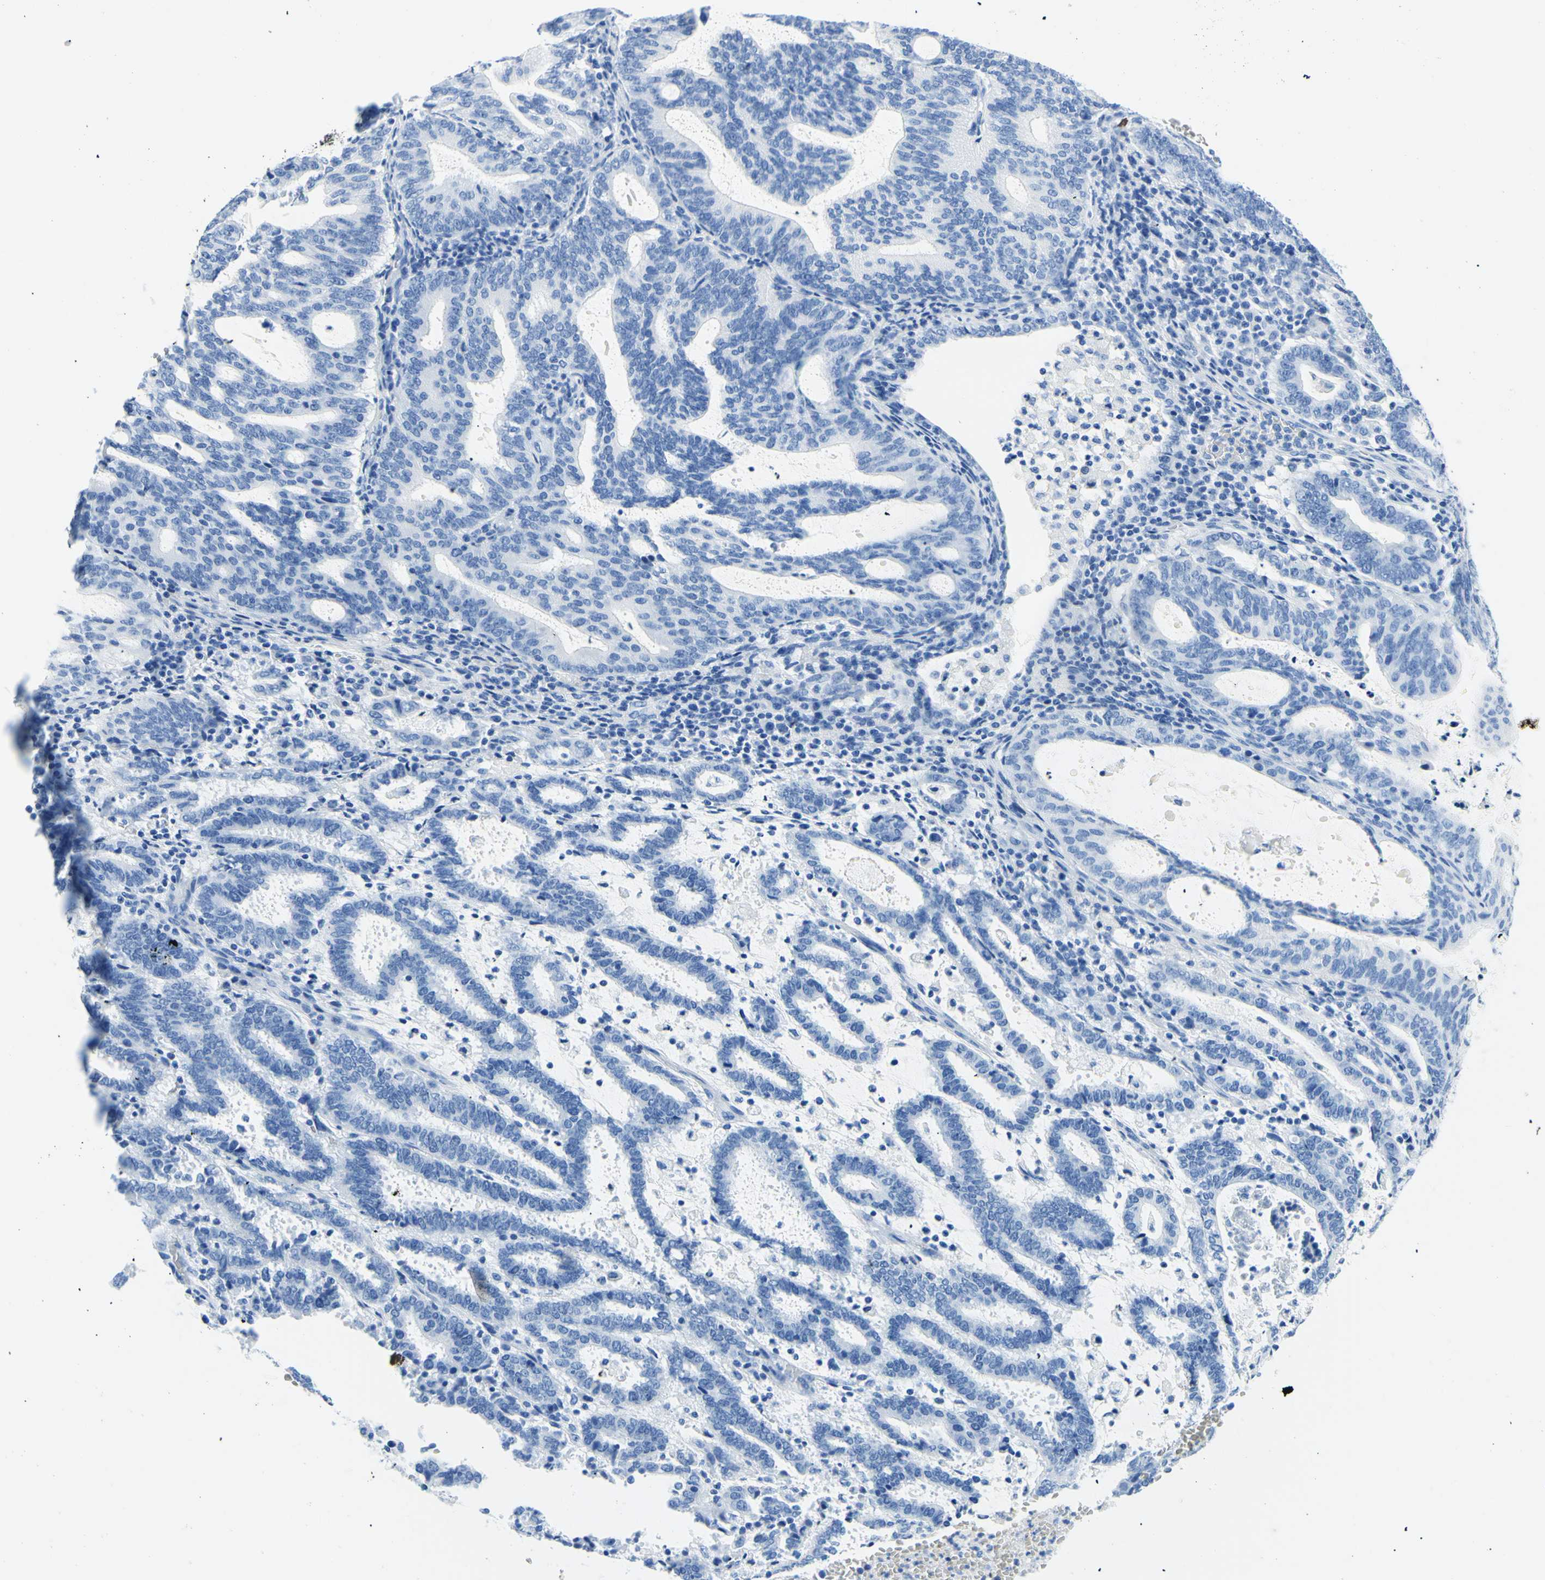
{"staining": {"intensity": "negative", "quantity": "none", "location": "none"}, "tissue": "endometrial cancer", "cell_type": "Tumor cells", "image_type": "cancer", "snomed": [{"axis": "morphology", "description": "Adenocarcinoma, NOS"}, {"axis": "topography", "description": "Uterus"}], "caption": "Tumor cells are negative for brown protein staining in endometrial adenocarcinoma.", "gene": "MYH2", "patient": {"sex": "female", "age": 83}}